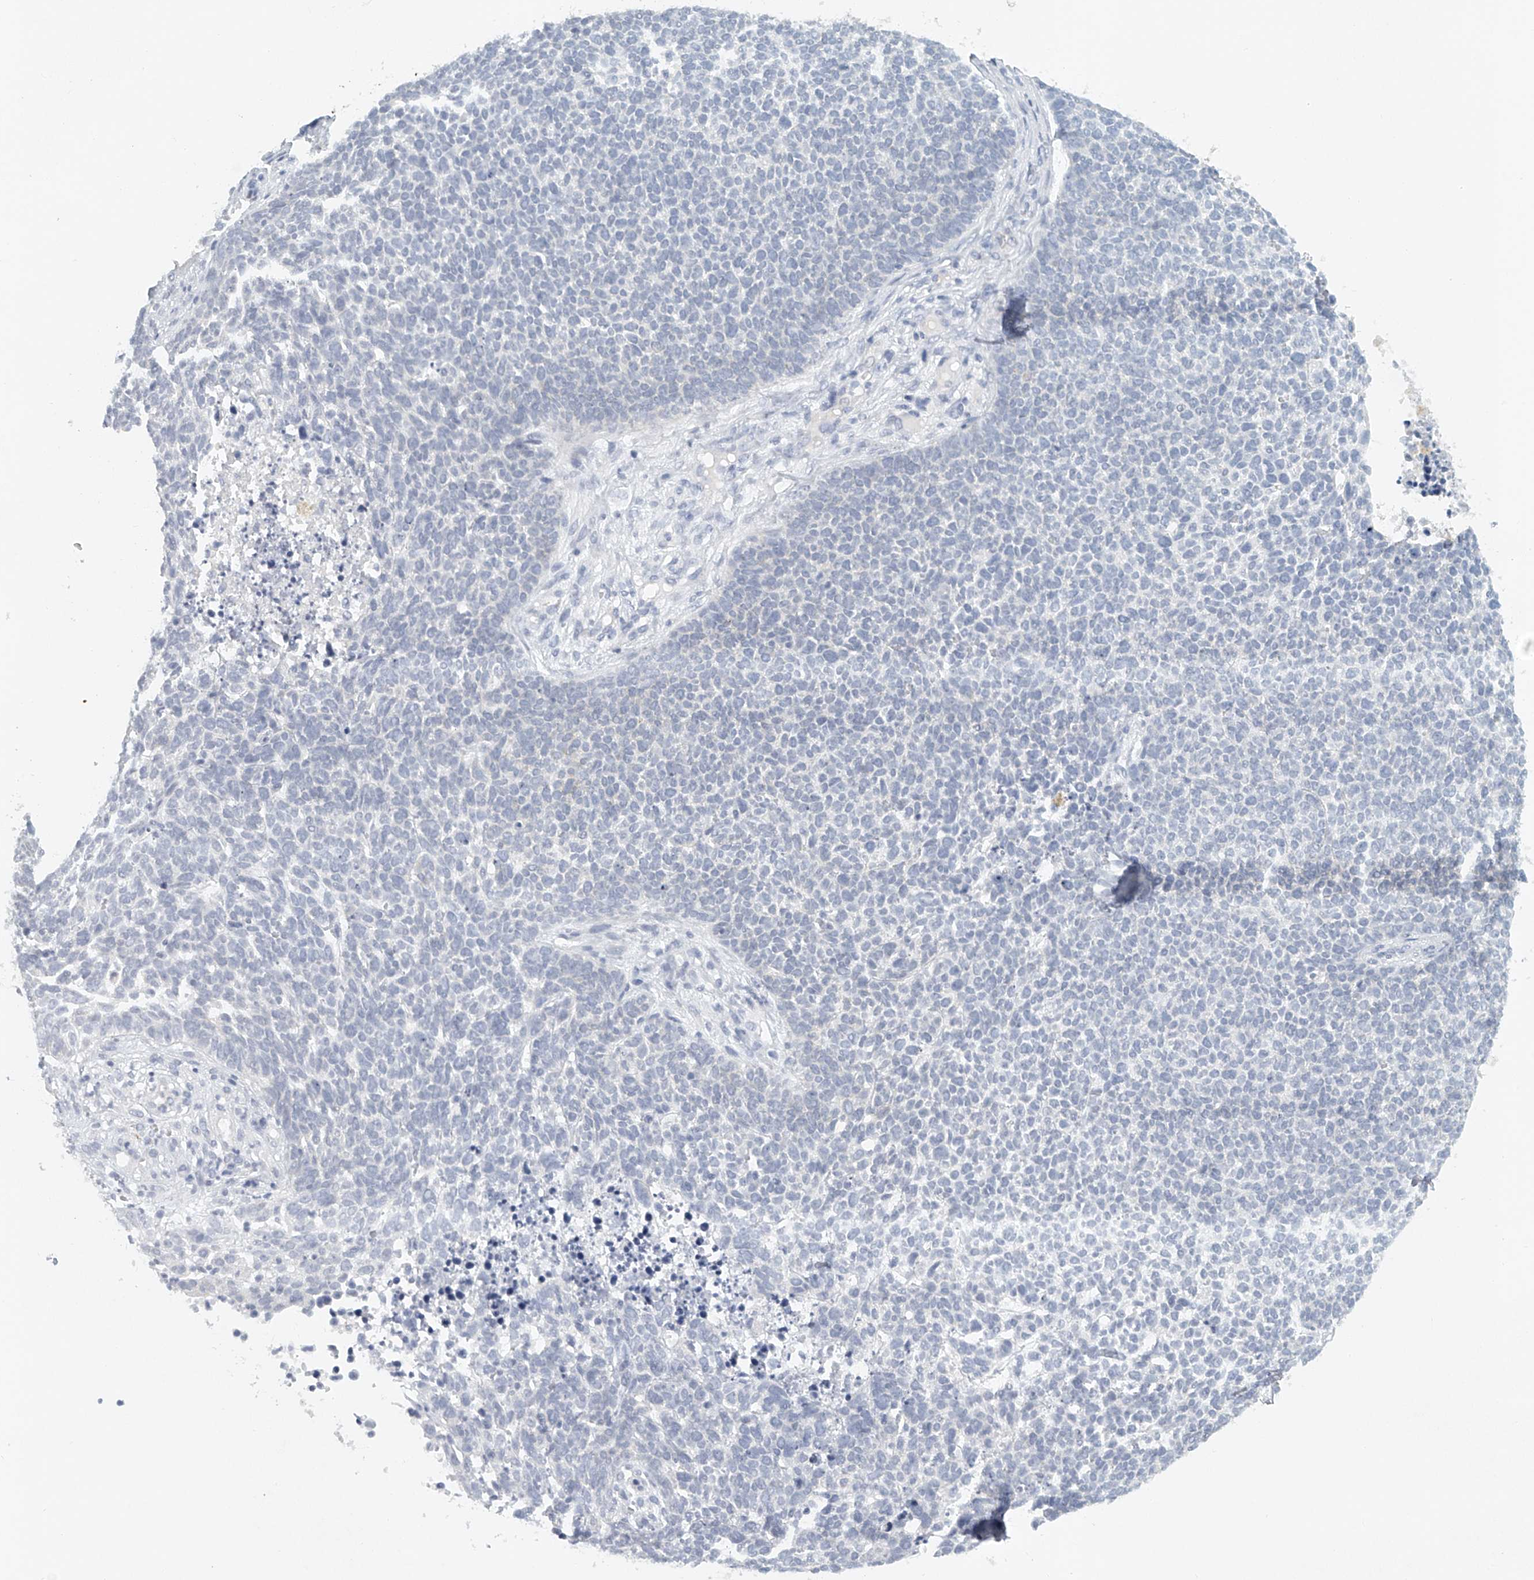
{"staining": {"intensity": "negative", "quantity": "none", "location": "none"}, "tissue": "skin cancer", "cell_type": "Tumor cells", "image_type": "cancer", "snomed": [{"axis": "morphology", "description": "Basal cell carcinoma"}, {"axis": "topography", "description": "Skin"}], "caption": "Immunohistochemistry (IHC) image of neoplastic tissue: skin basal cell carcinoma stained with DAB exhibits no significant protein staining in tumor cells.", "gene": "FAT2", "patient": {"sex": "female", "age": 84}}